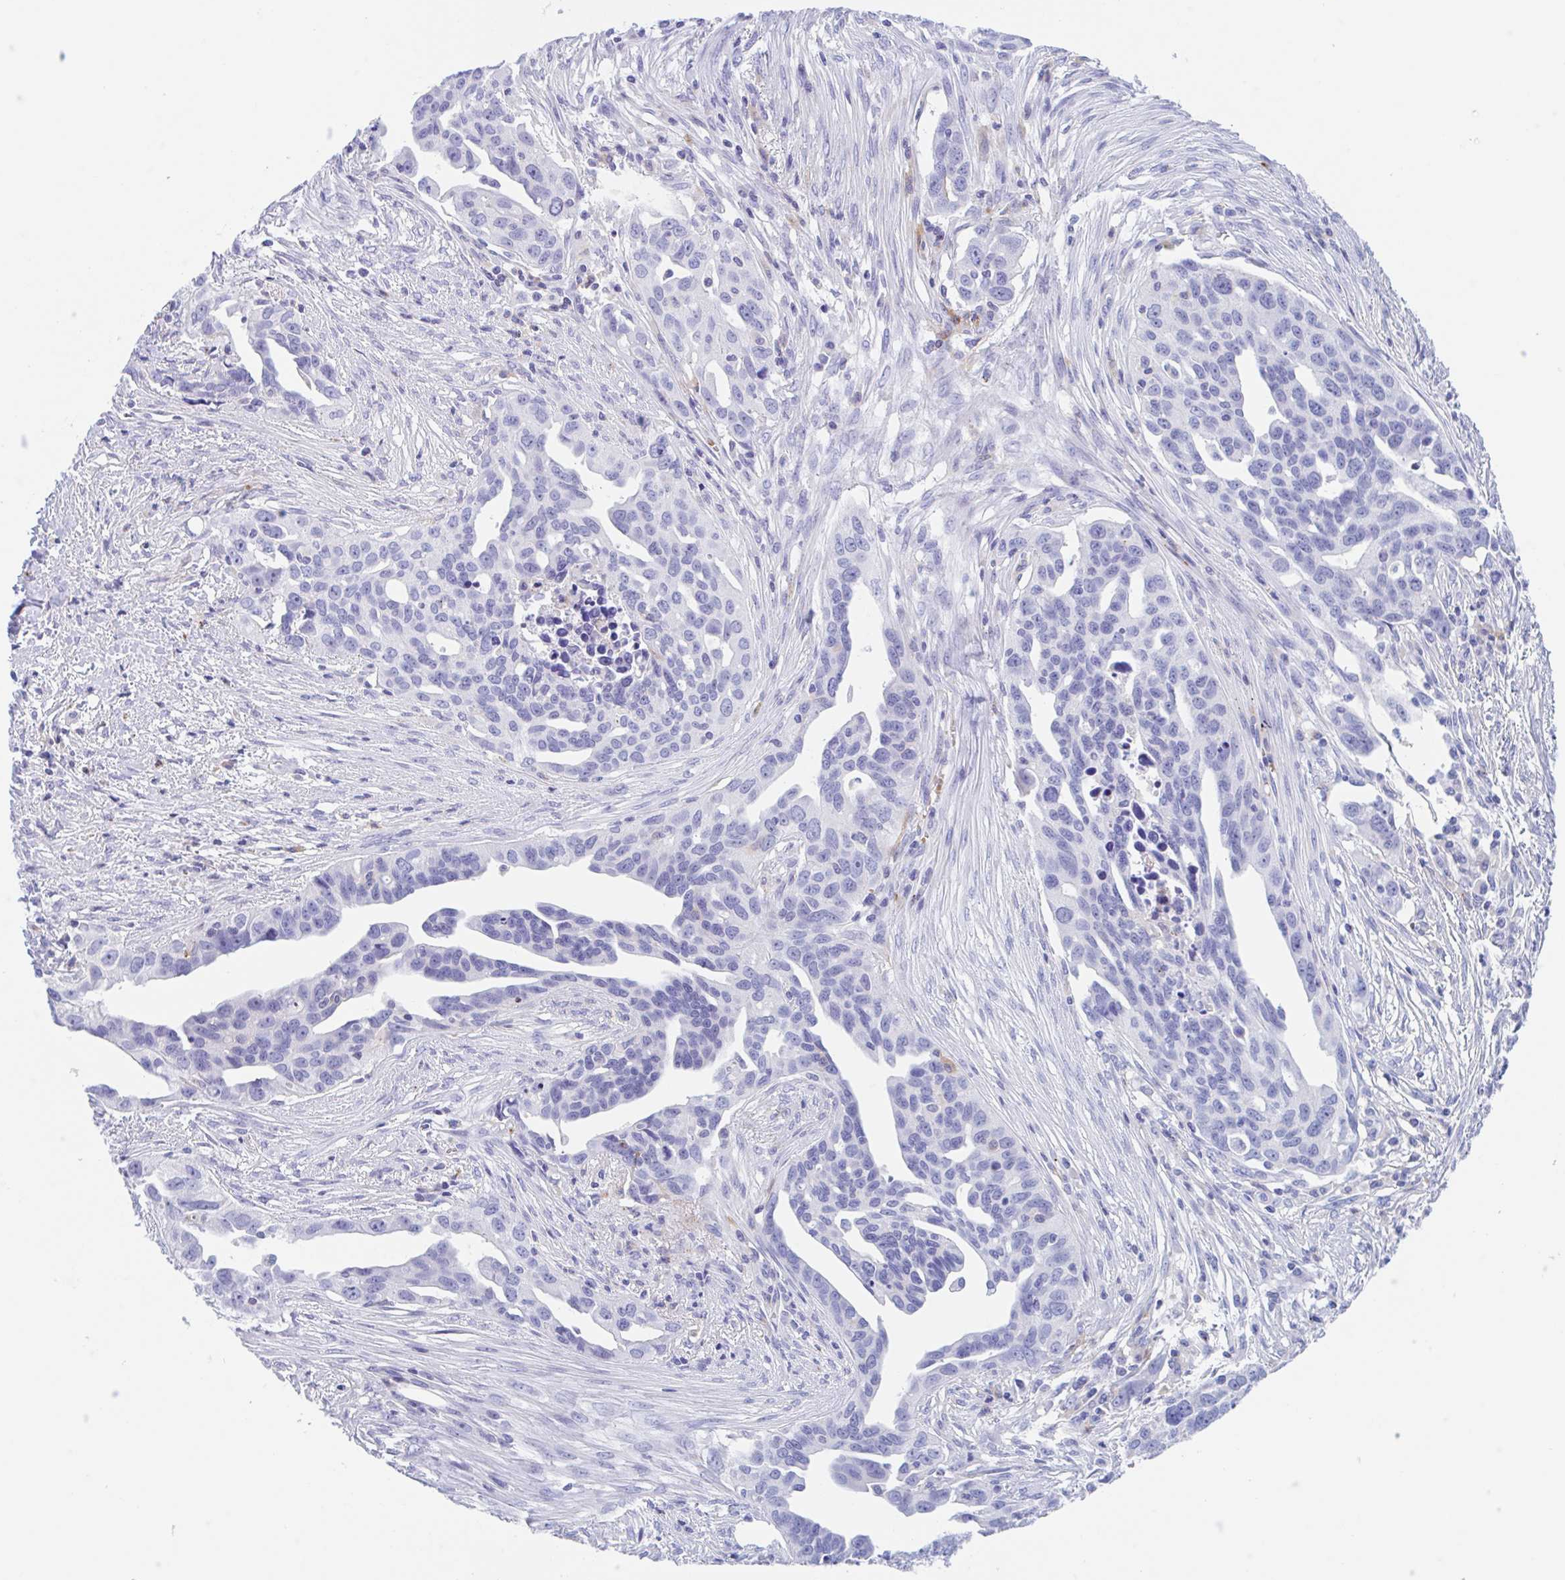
{"staining": {"intensity": "negative", "quantity": "none", "location": "none"}, "tissue": "ovarian cancer", "cell_type": "Tumor cells", "image_type": "cancer", "snomed": [{"axis": "morphology", "description": "Carcinoma, endometroid"}, {"axis": "morphology", "description": "Cystadenocarcinoma, serous, NOS"}, {"axis": "topography", "description": "Ovary"}], "caption": "Tumor cells are negative for protein expression in human ovarian cancer.", "gene": "ANKRD9", "patient": {"sex": "female", "age": 45}}